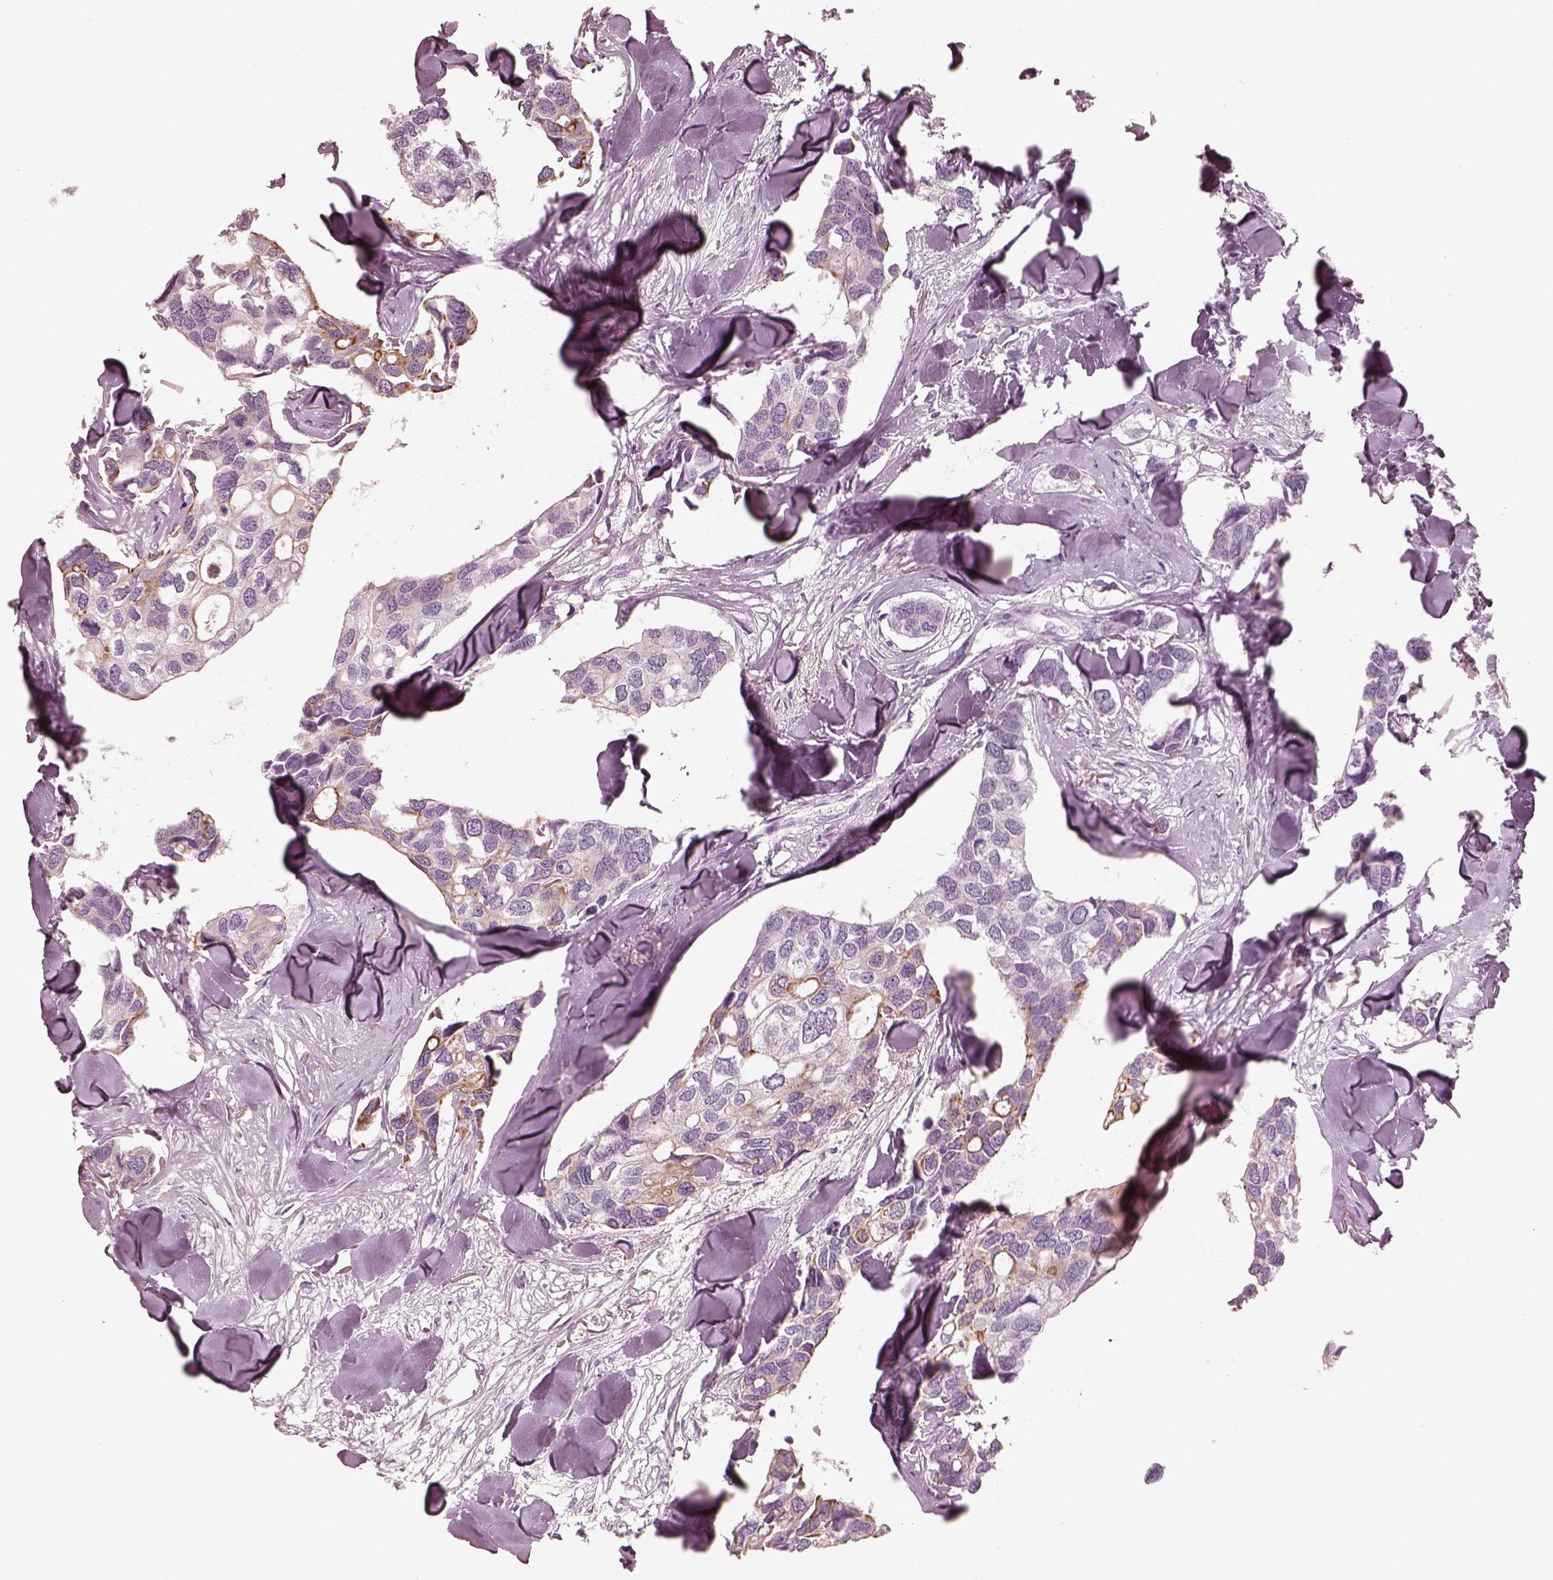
{"staining": {"intensity": "weak", "quantity": "<25%", "location": "cytoplasmic/membranous"}, "tissue": "breast cancer", "cell_type": "Tumor cells", "image_type": "cancer", "snomed": [{"axis": "morphology", "description": "Duct carcinoma"}, {"axis": "topography", "description": "Breast"}], "caption": "IHC micrograph of breast cancer stained for a protein (brown), which displays no expression in tumor cells.", "gene": "PON3", "patient": {"sex": "female", "age": 83}}